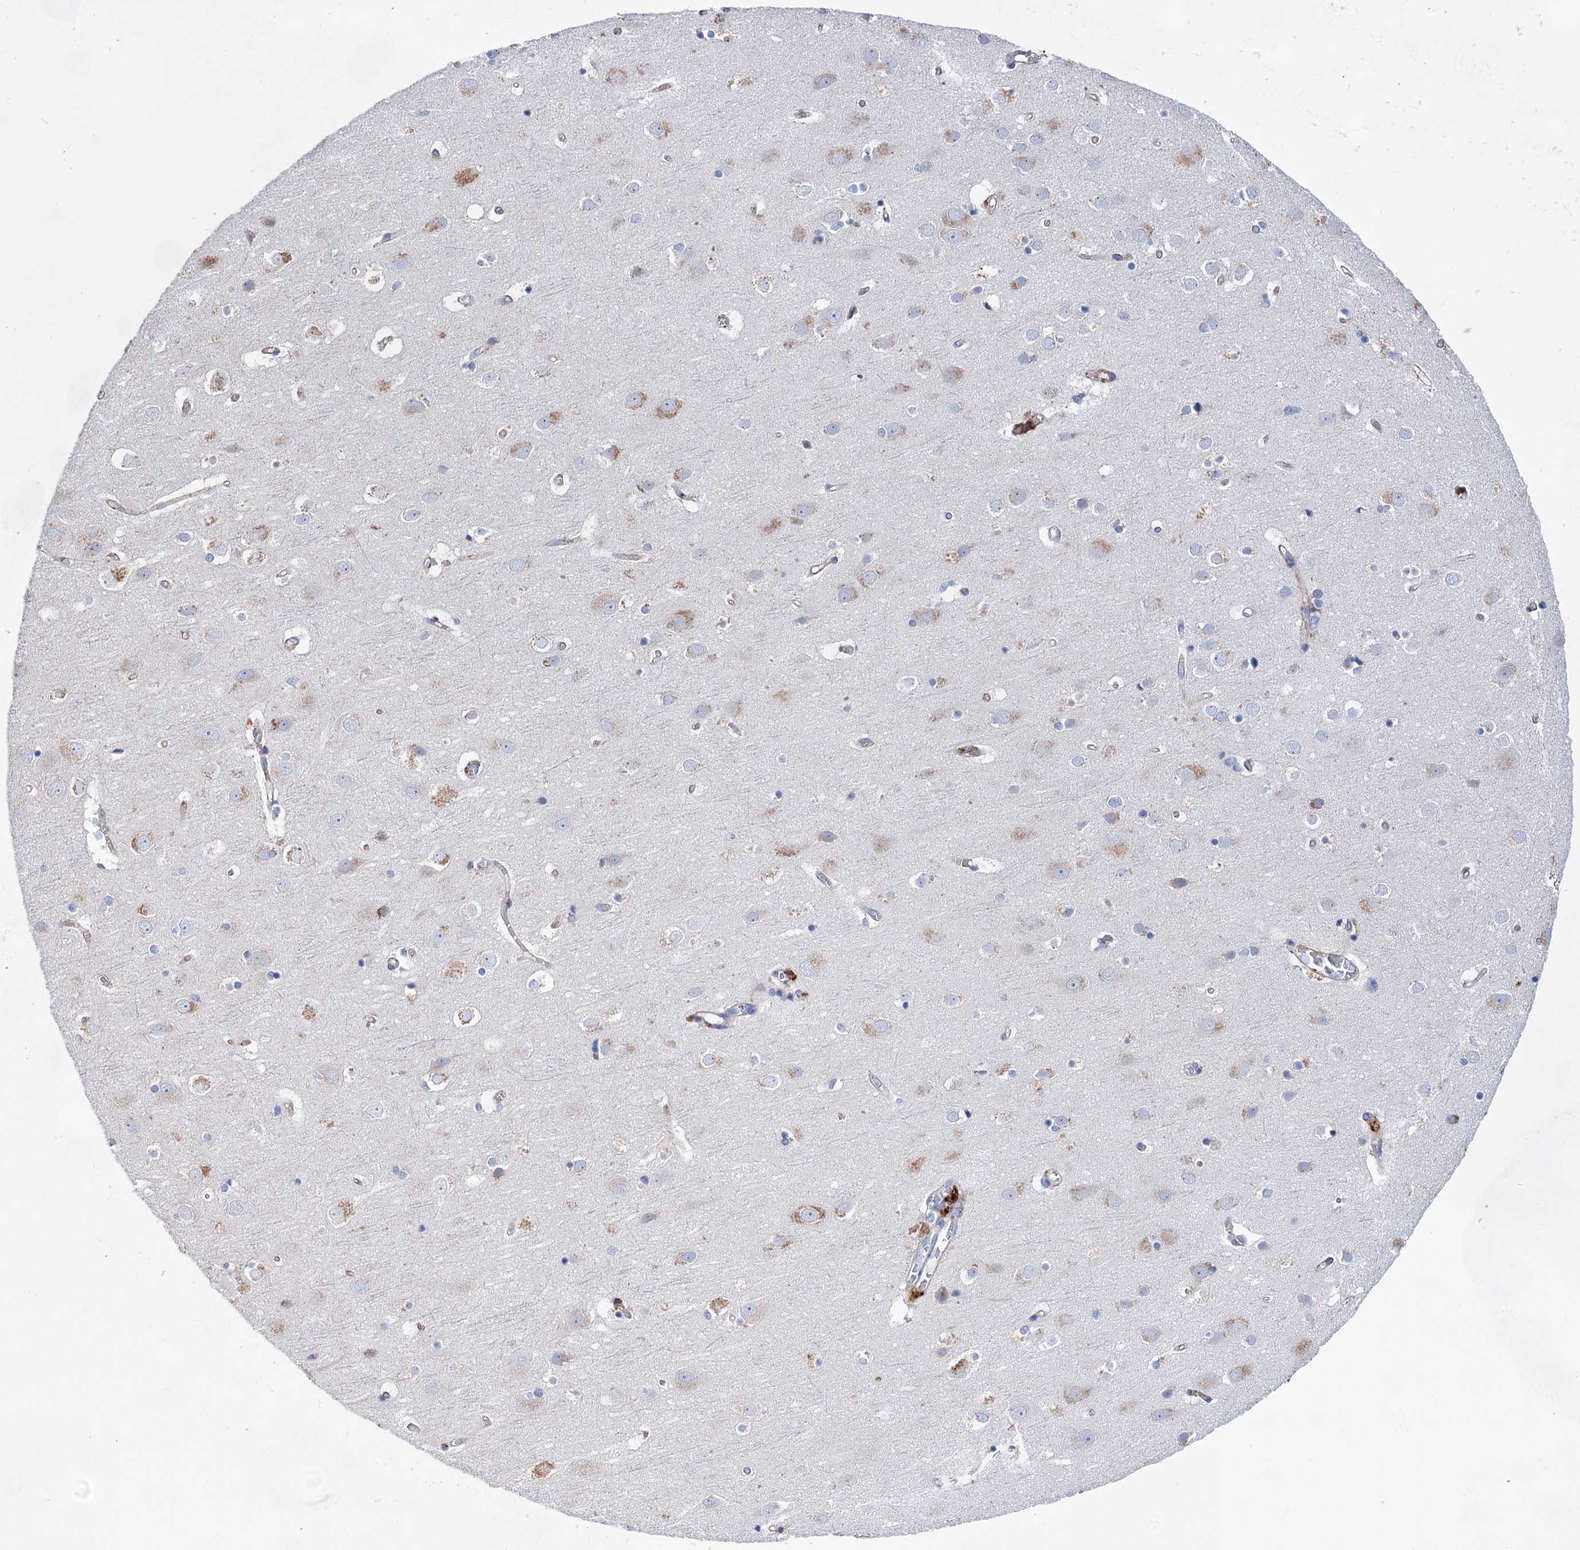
{"staining": {"intensity": "weak", "quantity": ">75%", "location": "cytoplasmic/membranous"}, "tissue": "cerebral cortex", "cell_type": "Endothelial cells", "image_type": "normal", "snomed": [{"axis": "morphology", "description": "Normal tissue, NOS"}, {"axis": "topography", "description": "Cerebral cortex"}], "caption": "Immunohistochemical staining of benign human cerebral cortex demonstrates low levels of weak cytoplasmic/membranous staining in about >75% of endothelial cells. The staining was performed using DAB, with brown indicating positive protein expression. Nuclei are stained blue with hematoxylin.", "gene": "GPR155", "patient": {"sex": "male", "age": 54}}